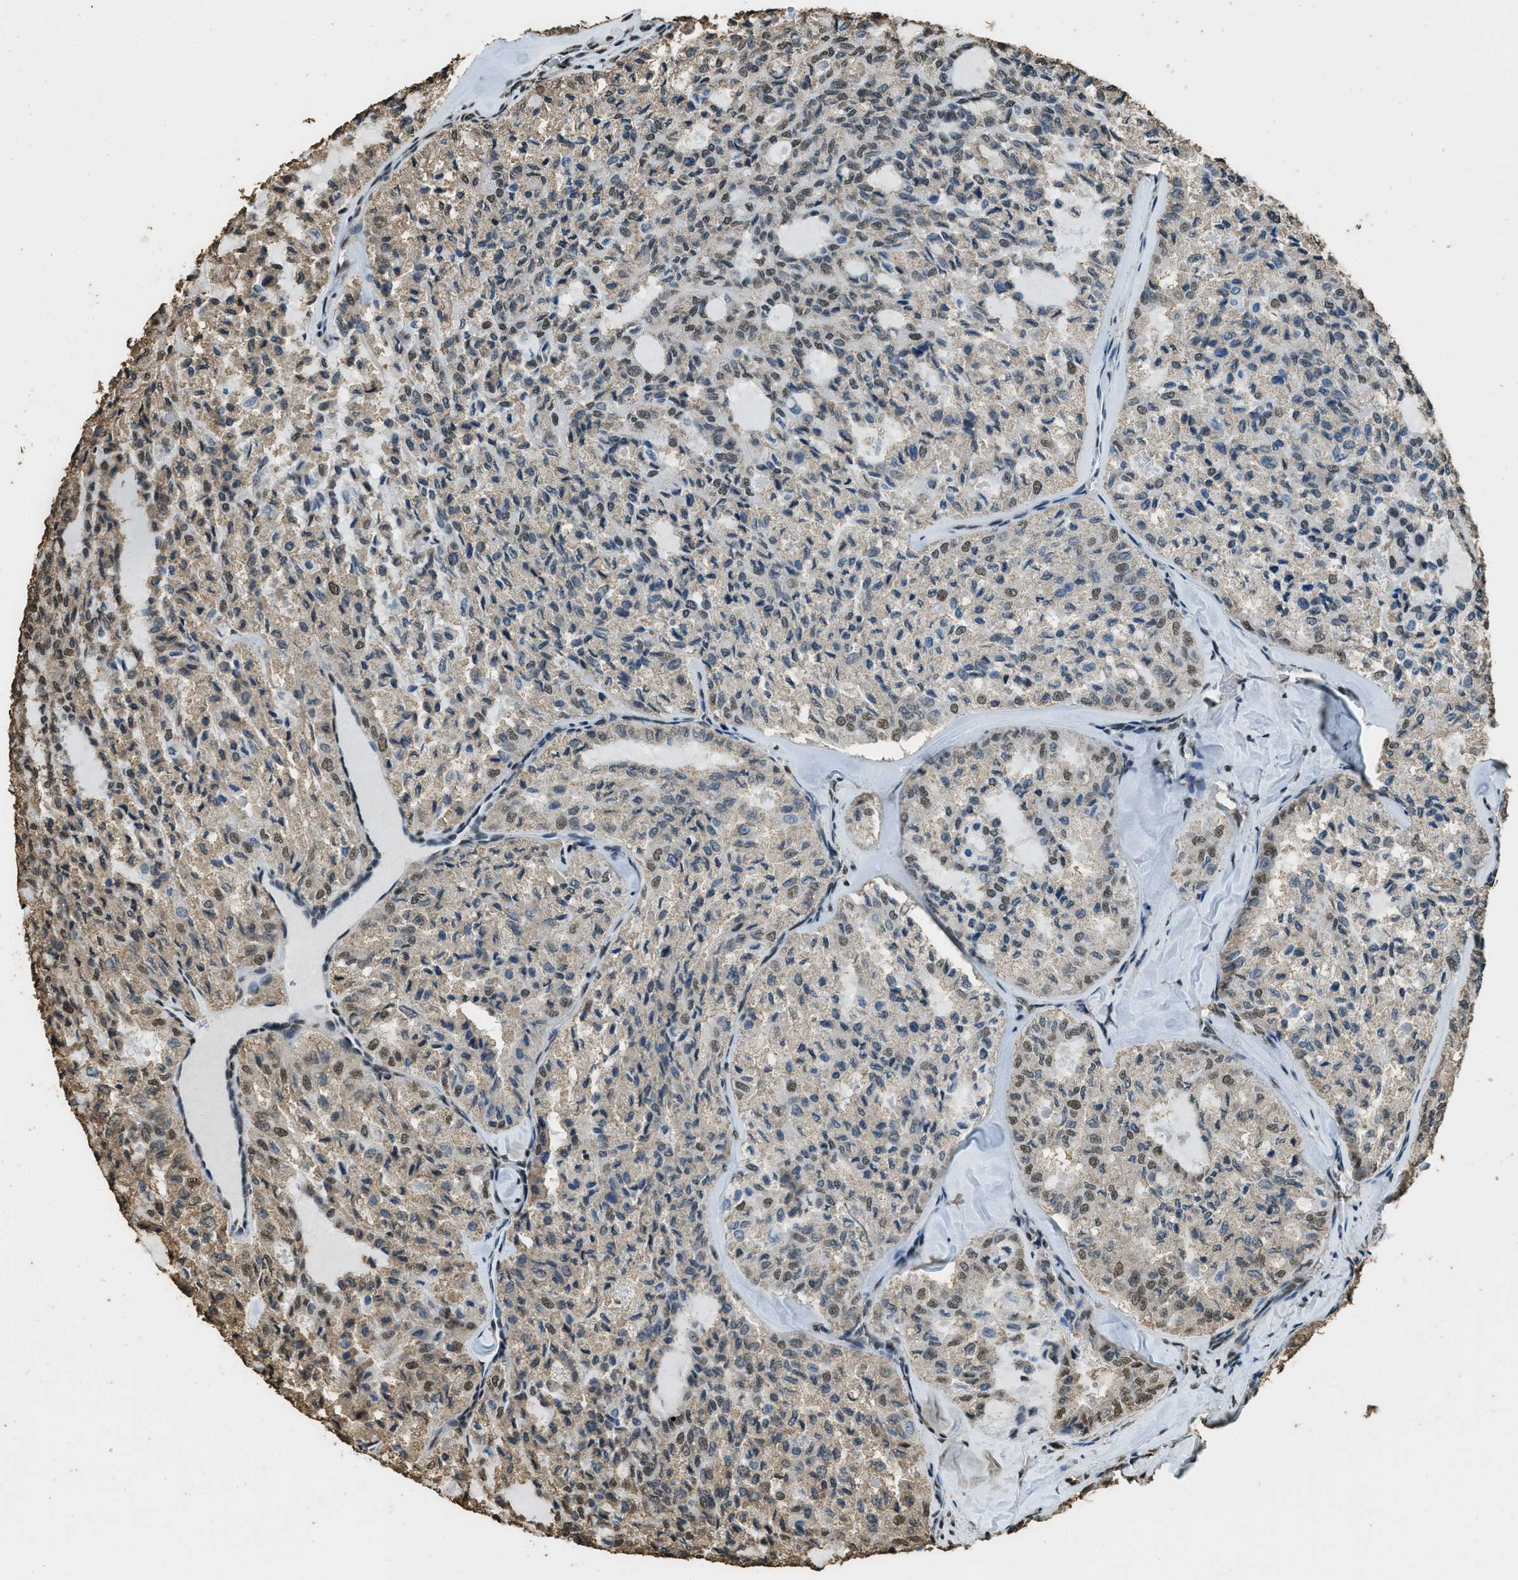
{"staining": {"intensity": "moderate", "quantity": "25%-75%", "location": "cytoplasmic/membranous,nuclear"}, "tissue": "thyroid cancer", "cell_type": "Tumor cells", "image_type": "cancer", "snomed": [{"axis": "morphology", "description": "Follicular adenoma carcinoma, NOS"}, {"axis": "topography", "description": "Thyroid gland"}], "caption": "The histopathology image displays a brown stain indicating the presence of a protein in the cytoplasmic/membranous and nuclear of tumor cells in thyroid cancer (follicular adenoma carcinoma).", "gene": "MYB", "patient": {"sex": "male", "age": 75}}